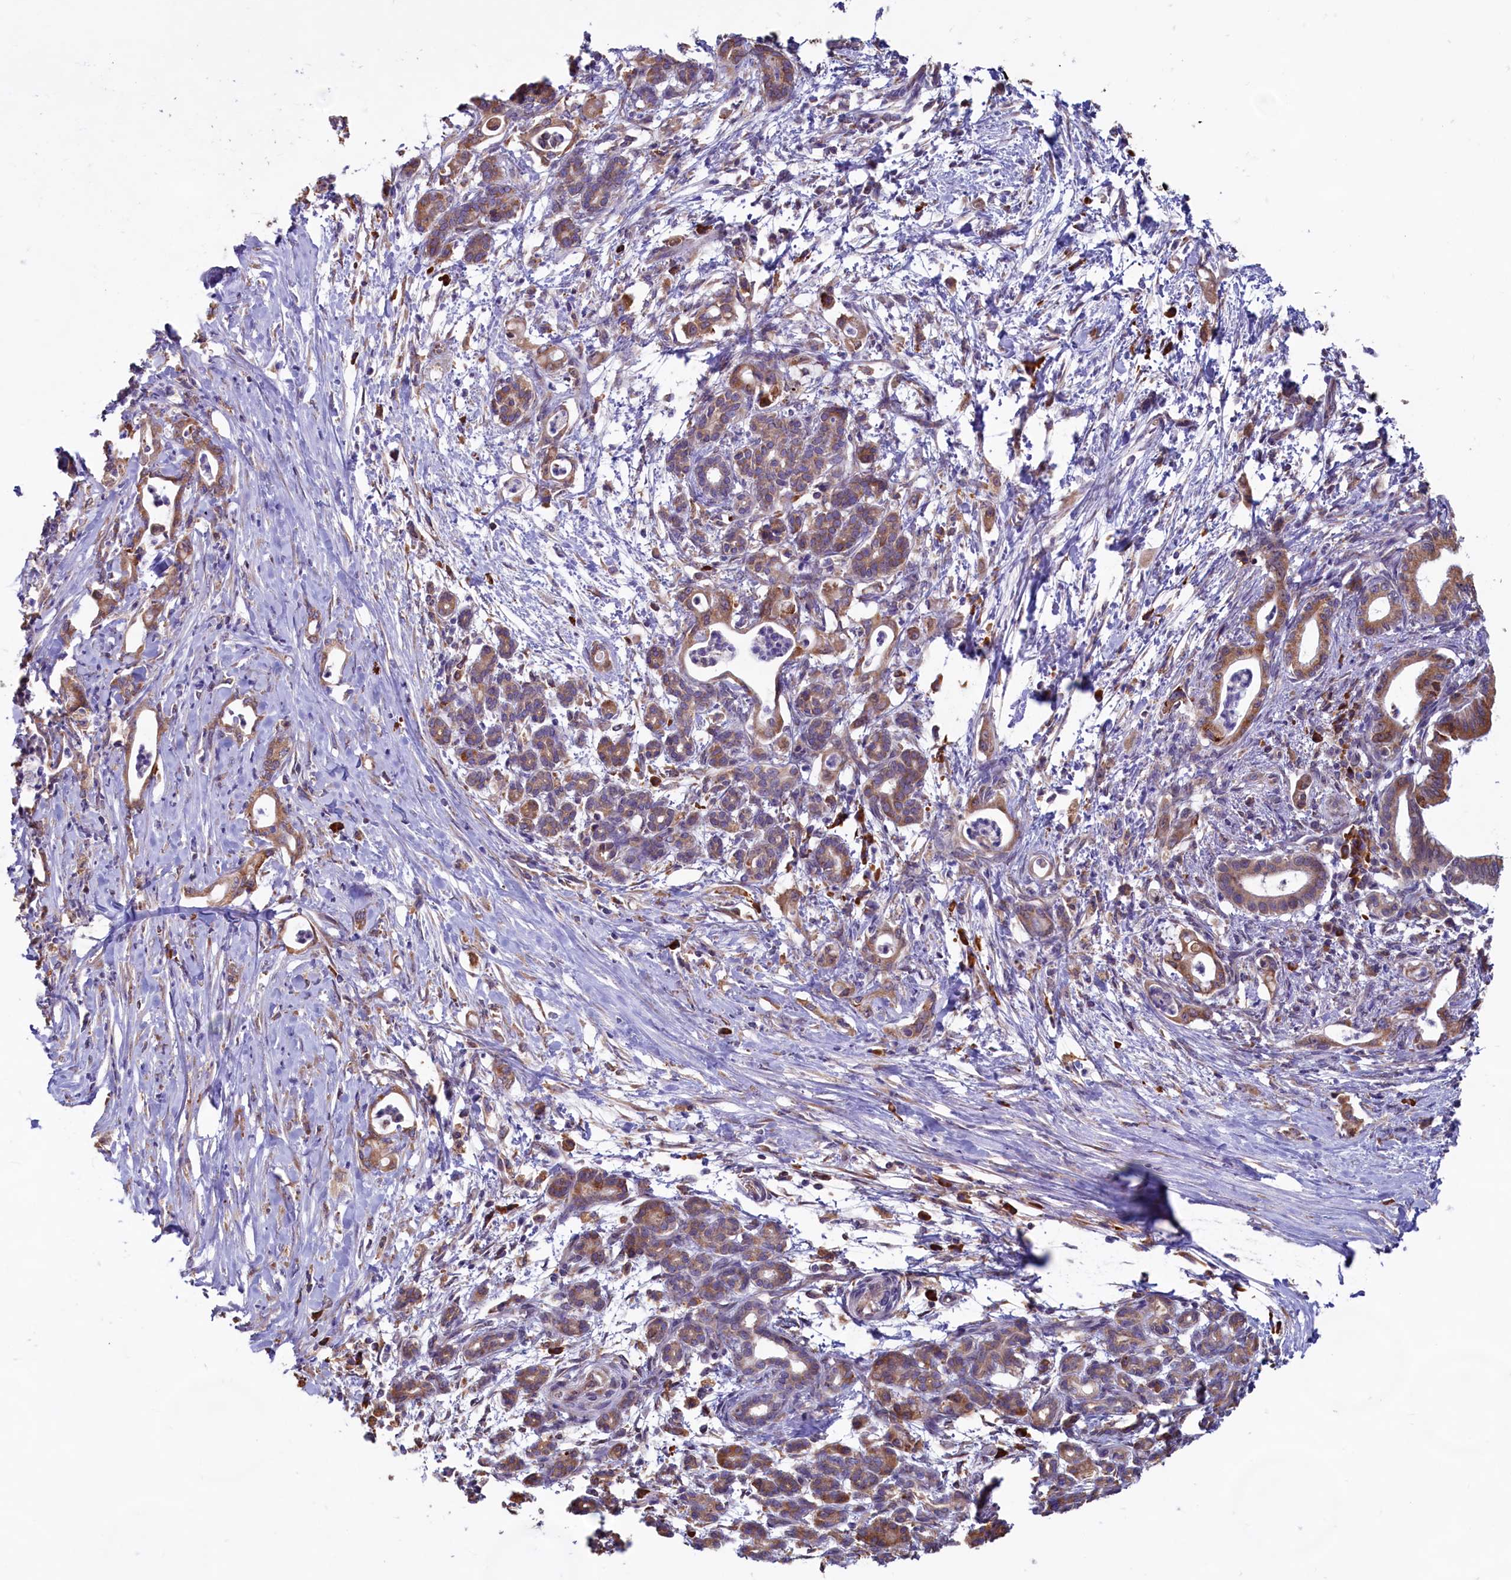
{"staining": {"intensity": "moderate", "quantity": ">75%", "location": "cytoplasmic/membranous"}, "tissue": "pancreatic cancer", "cell_type": "Tumor cells", "image_type": "cancer", "snomed": [{"axis": "morphology", "description": "Adenocarcinoma, NOS"}, {"axis": "topography", "description": "Pancreas"}], "caption": "Immunohistochemical staining of pancreatic cancer (adenocarcinoma) demonstrates moderate cytoplasmic/membranous protein expression in about >75% of tumor cells.", "gene": "TBC1D19", "patient": {"sex": "female", "age": 55}}